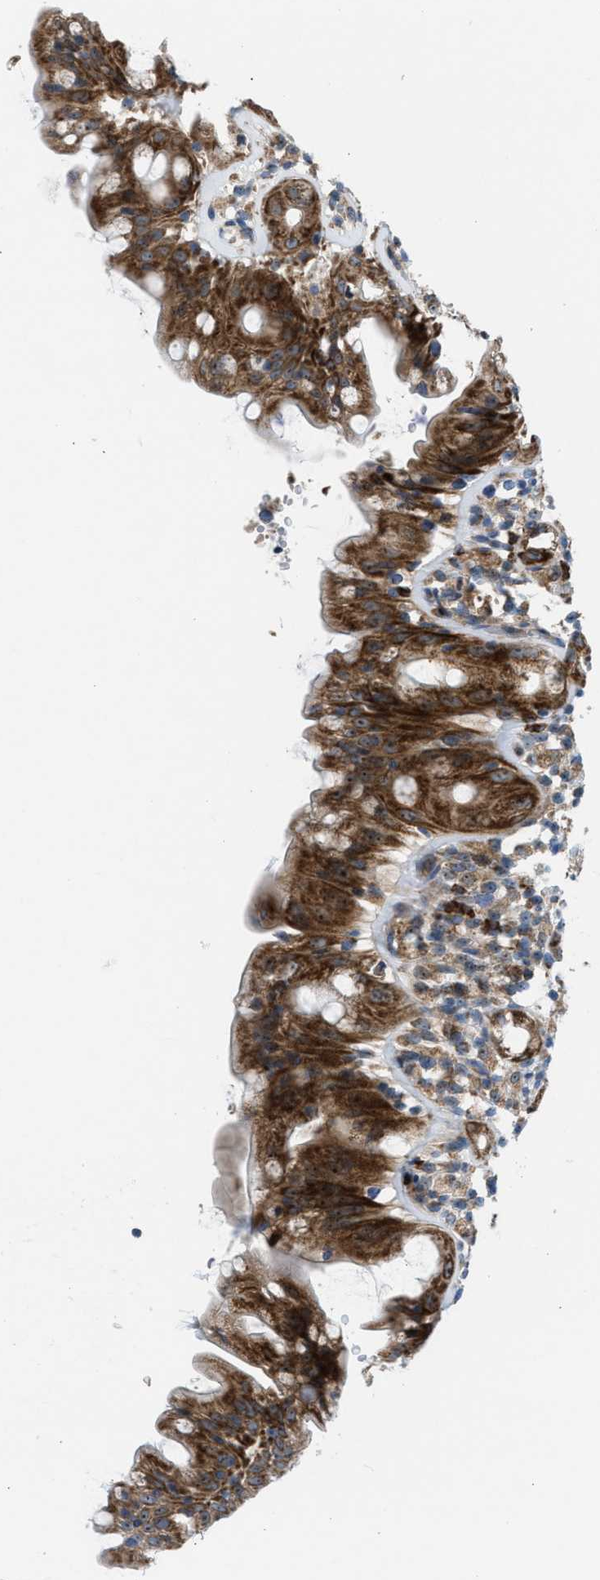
{"staining": {"intensity": "strong", "quantity": ">75%", "location": "cytoplasmic/membranous"}, "tissue": "rectum", "cell_type": "Glandular cells", "image_type": "normal", "snomed": [{"axis": "morphology", "description": "Normal tissue, NOS"}, {"axis": "topography", "description": "Rectum"}], "caption": "Immunohistochemistry (IHC) histopathology image of normal human rectum stained for a protein (brown), which exhibits high levels of strong cytoplasmic/membranous positivity in approximately >75% of glandular cells.", "gene": "TPH1", "patient": {"sex": "male", "age": 44}}